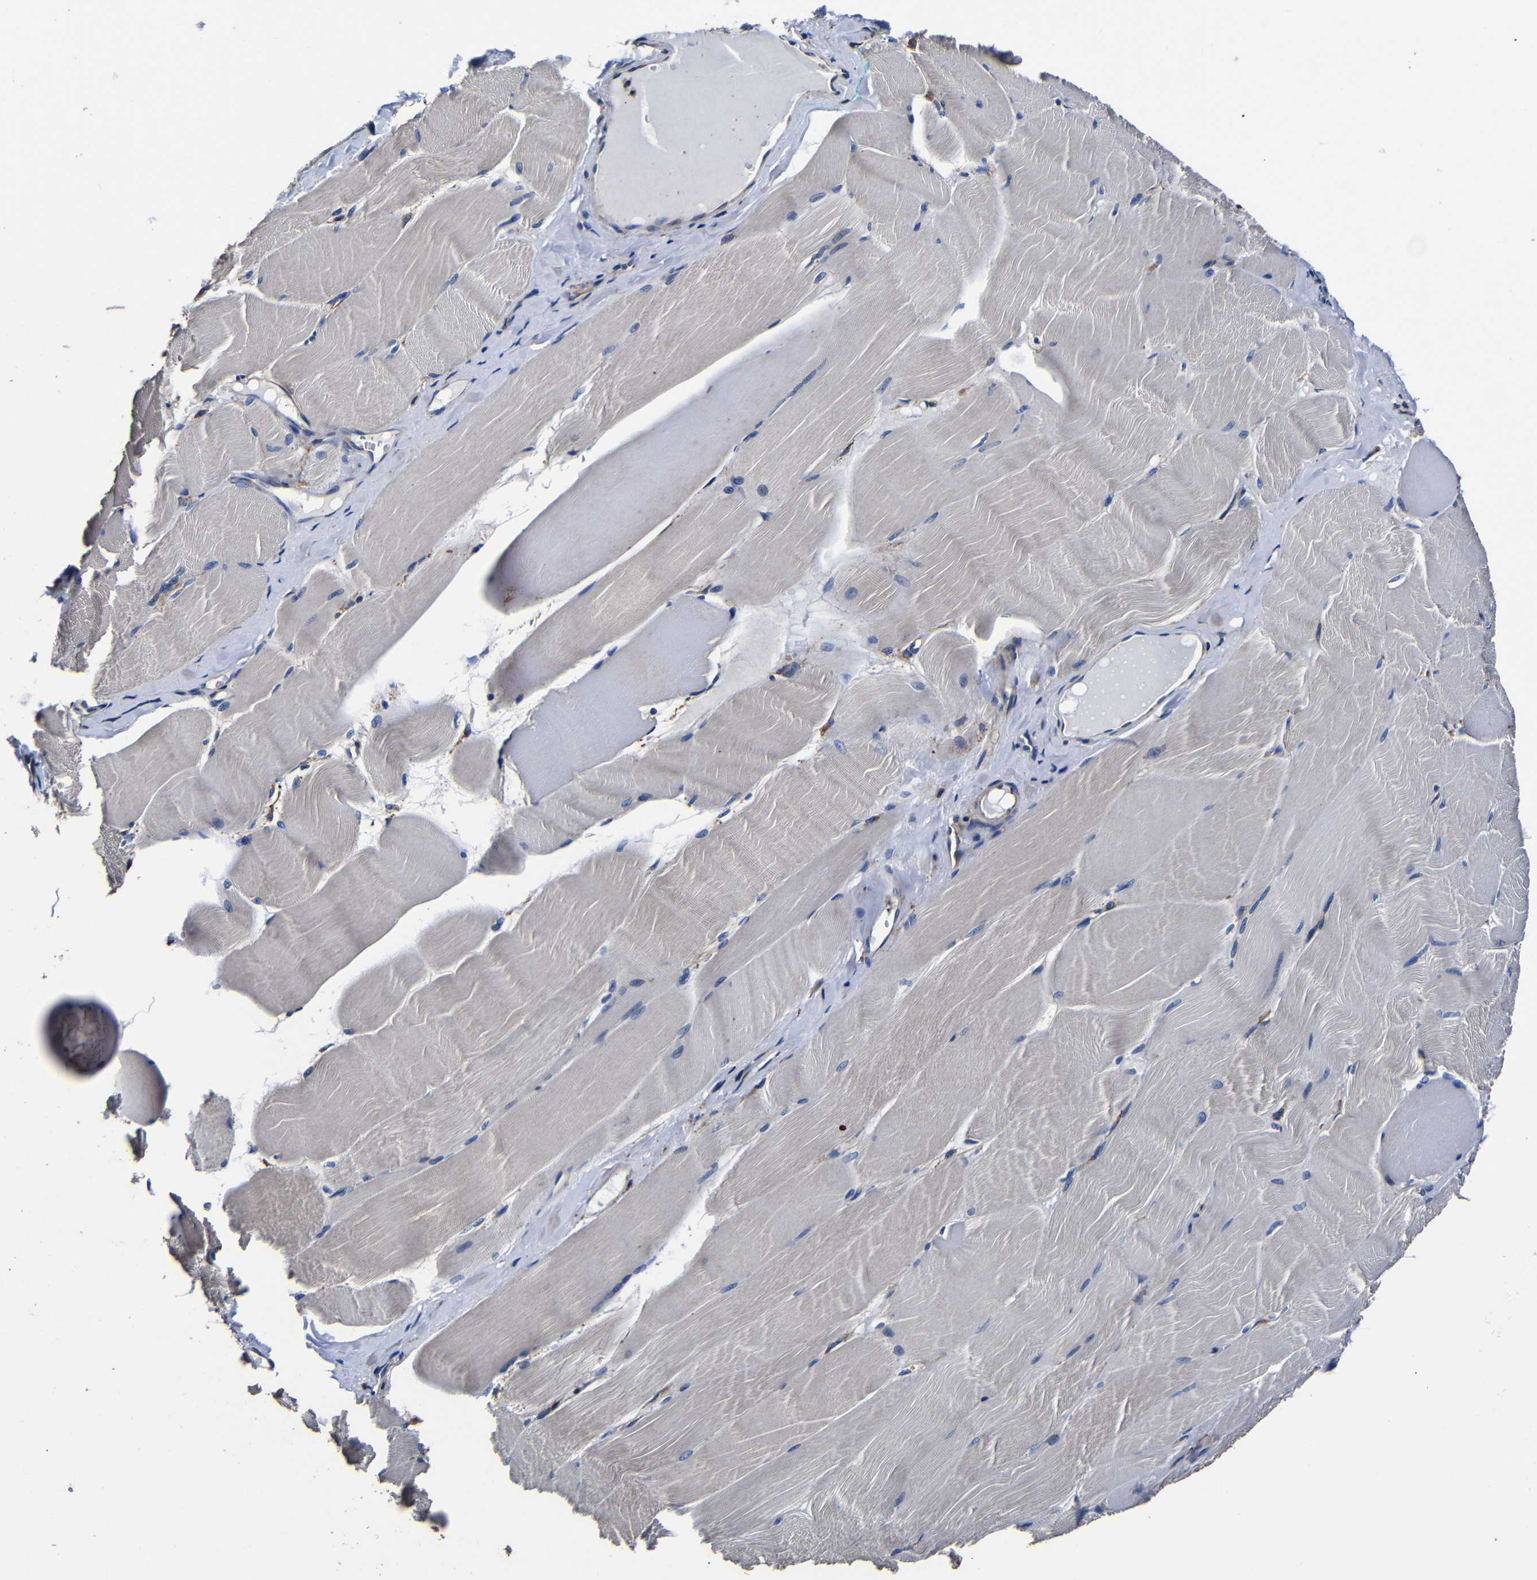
{"staining": {"intensity": "negative", "quantity": "none", "location": "none"}, "tissue": "skeletal muscle", "cell_type": "Myocytes", "image_type": "normal", "snomed": [{"axis": "morphology", "description": "Normal tissue, NOS"}, {"axis": "morphology", "description": "Squamous cell carcinoma, NOS"}, {"axis": "topography", "description": "Skeletal muscle"}], "caption": "Skeletal muscle was stained to show a protein in brown. There is no significant positivity in myocytes. (DAB immunohistochemistry (IHC) with hematoxylin counter stain).", "gene": "SCN9A", "patient": {"sex": "male", "age": 51}}